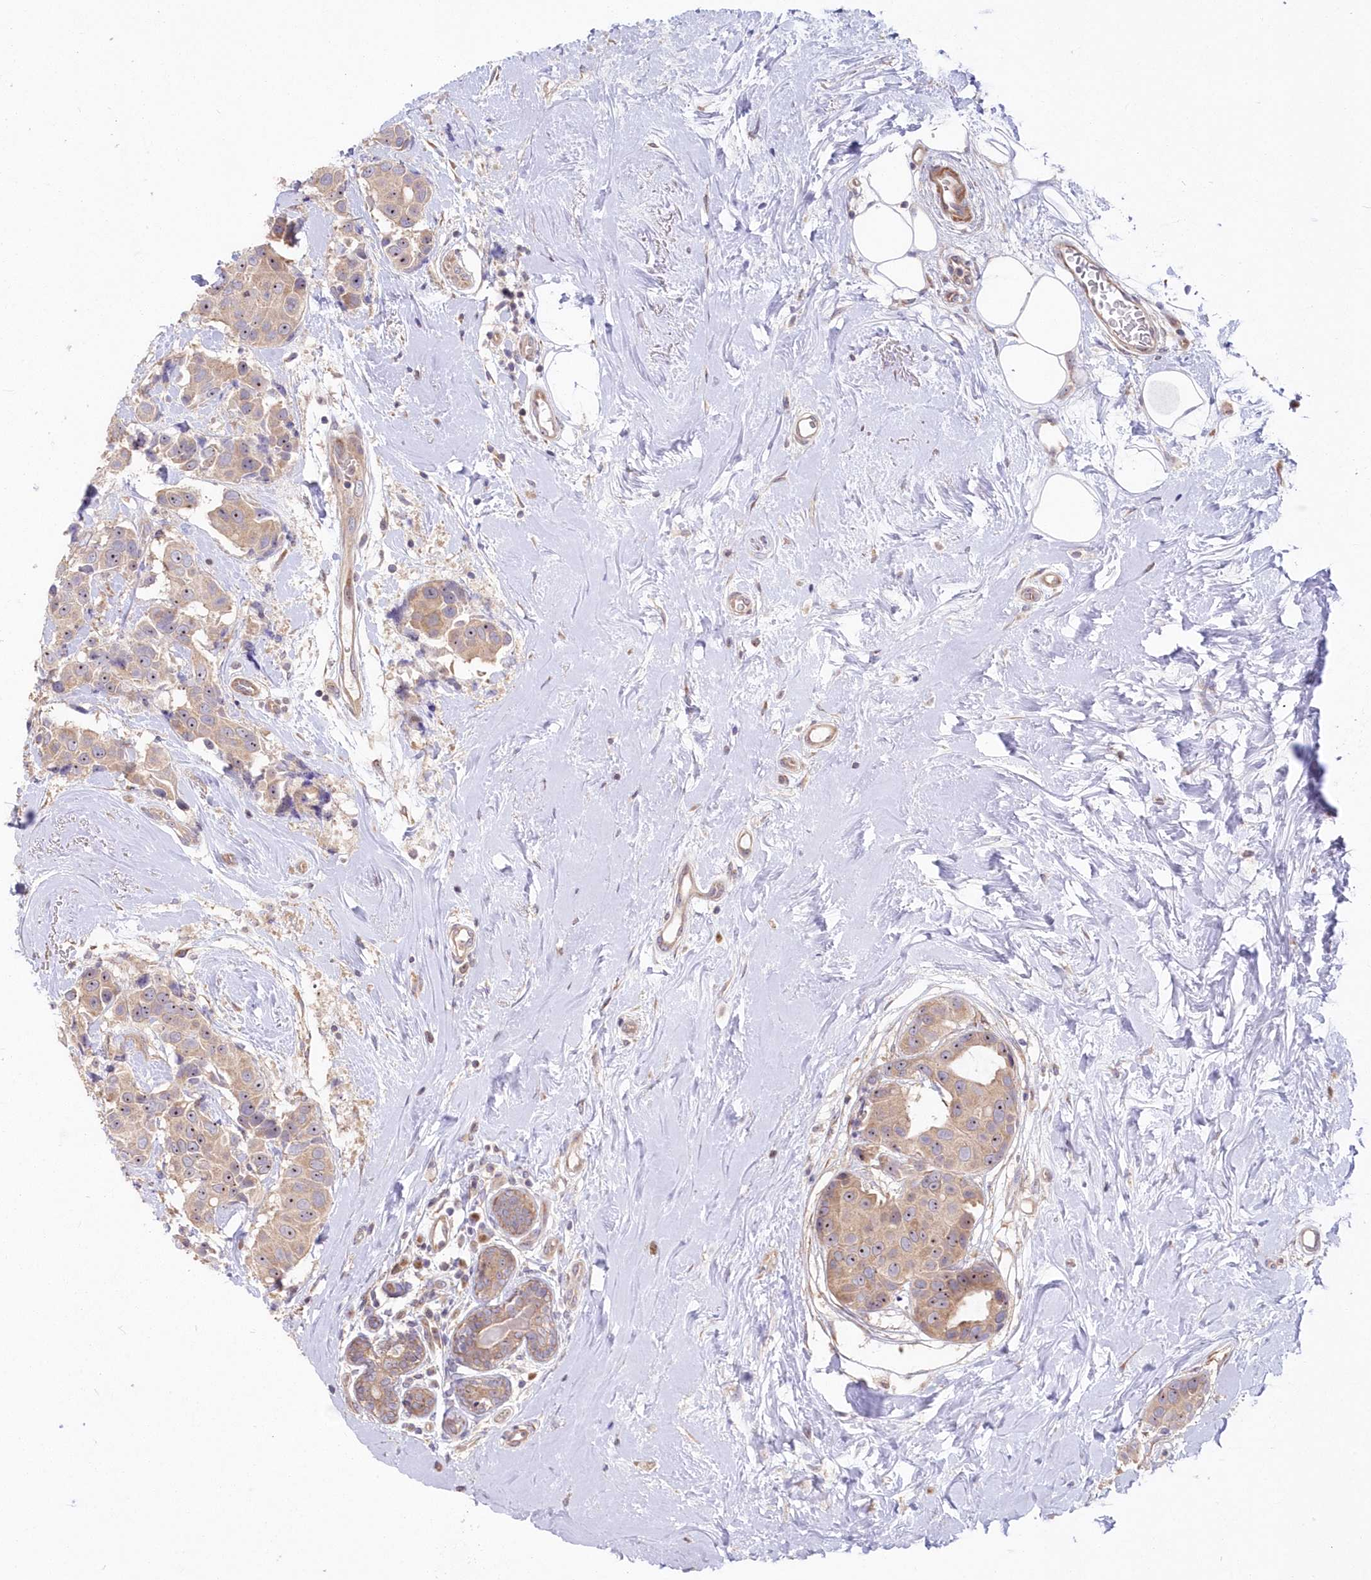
{"staining": {"intensity": "moderate", "quantity": ">75%", "location": "cytoplasmic/membranous,nuclear"}, "tissue": "breast cancer", "cell_type": "Tumor cells", "image_type": "cancer", "snomed": [{"axis": "morphology", "description": "Normal tissue, NOS"}, {"axis": "morphology", "description": "Duct carcinoma"}, {"axis": "topography", "description": "Breast"}], "caption": "This is an image of immunohistochemistry staining of breast invasive ductal carcinoma, which shows moderate positivity in the cytoplasmic/membranous and nuclear of tumor cells.", "gene": "TBCA", "patient": {"sex": "female", "age": 39}}